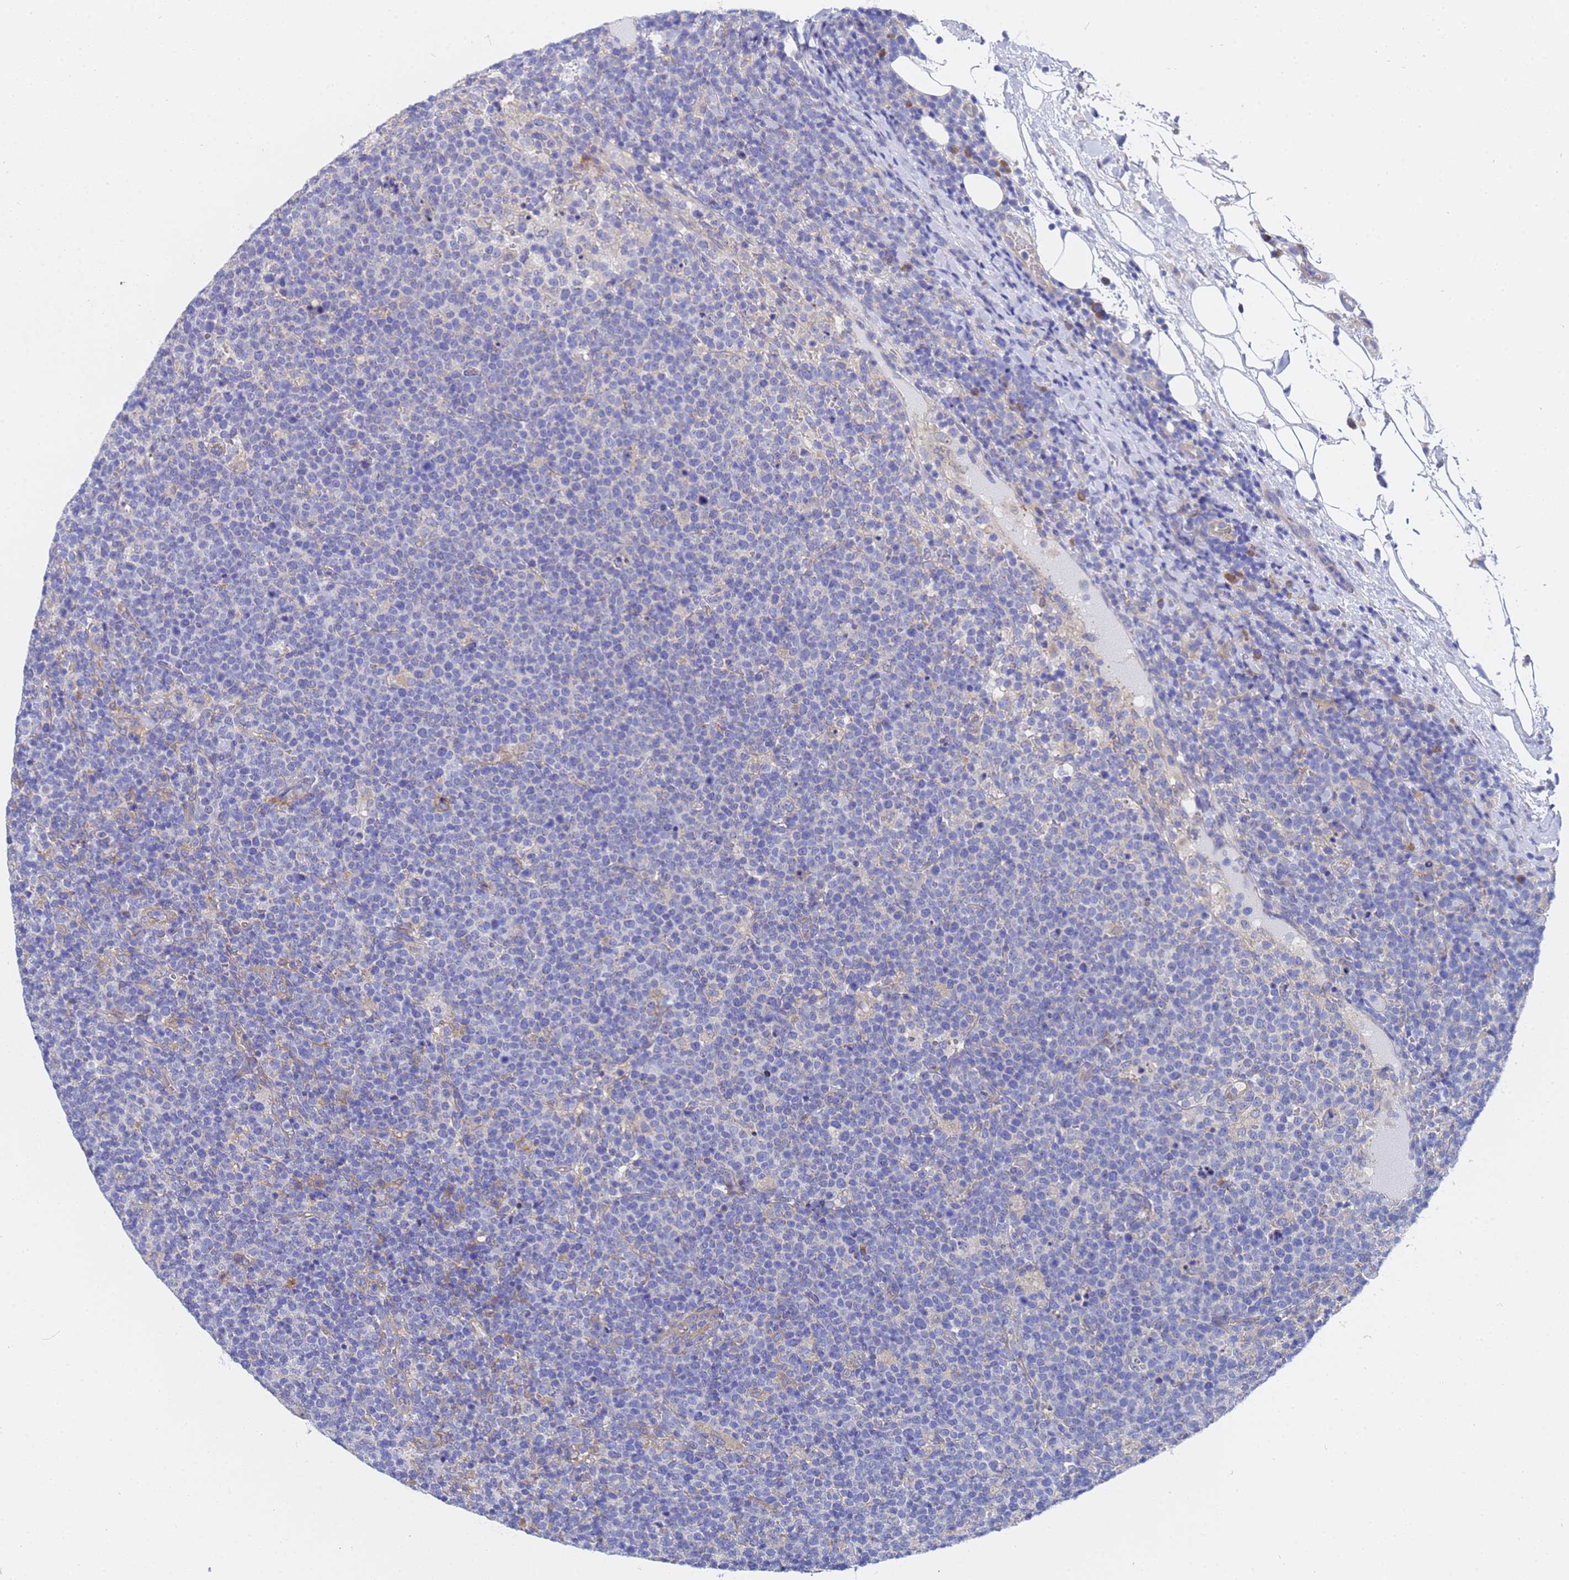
{"staining": {"intensity": "negative", "quantity": "none", "location": "none"}, "tissue": "lymphoma", "cell_type": "Tumor cells", "image_type": "cancer", "snomed": [{"axis": "morphology", "description": "Malignant lymphoma, non-Hodgkin's type, High grade"}, {"axis": "topography", "description": "Lymph node"}], "caption": "Tumor cells show no significant protein expression in lymphoma. (Brightfield microscopy of DAB (3,3'-diaminobenzidine) immunohistochemistry (IHC) at high magnification).", "gene": "TM4SF4", "patient": {"sex": "male", "age": 61}}